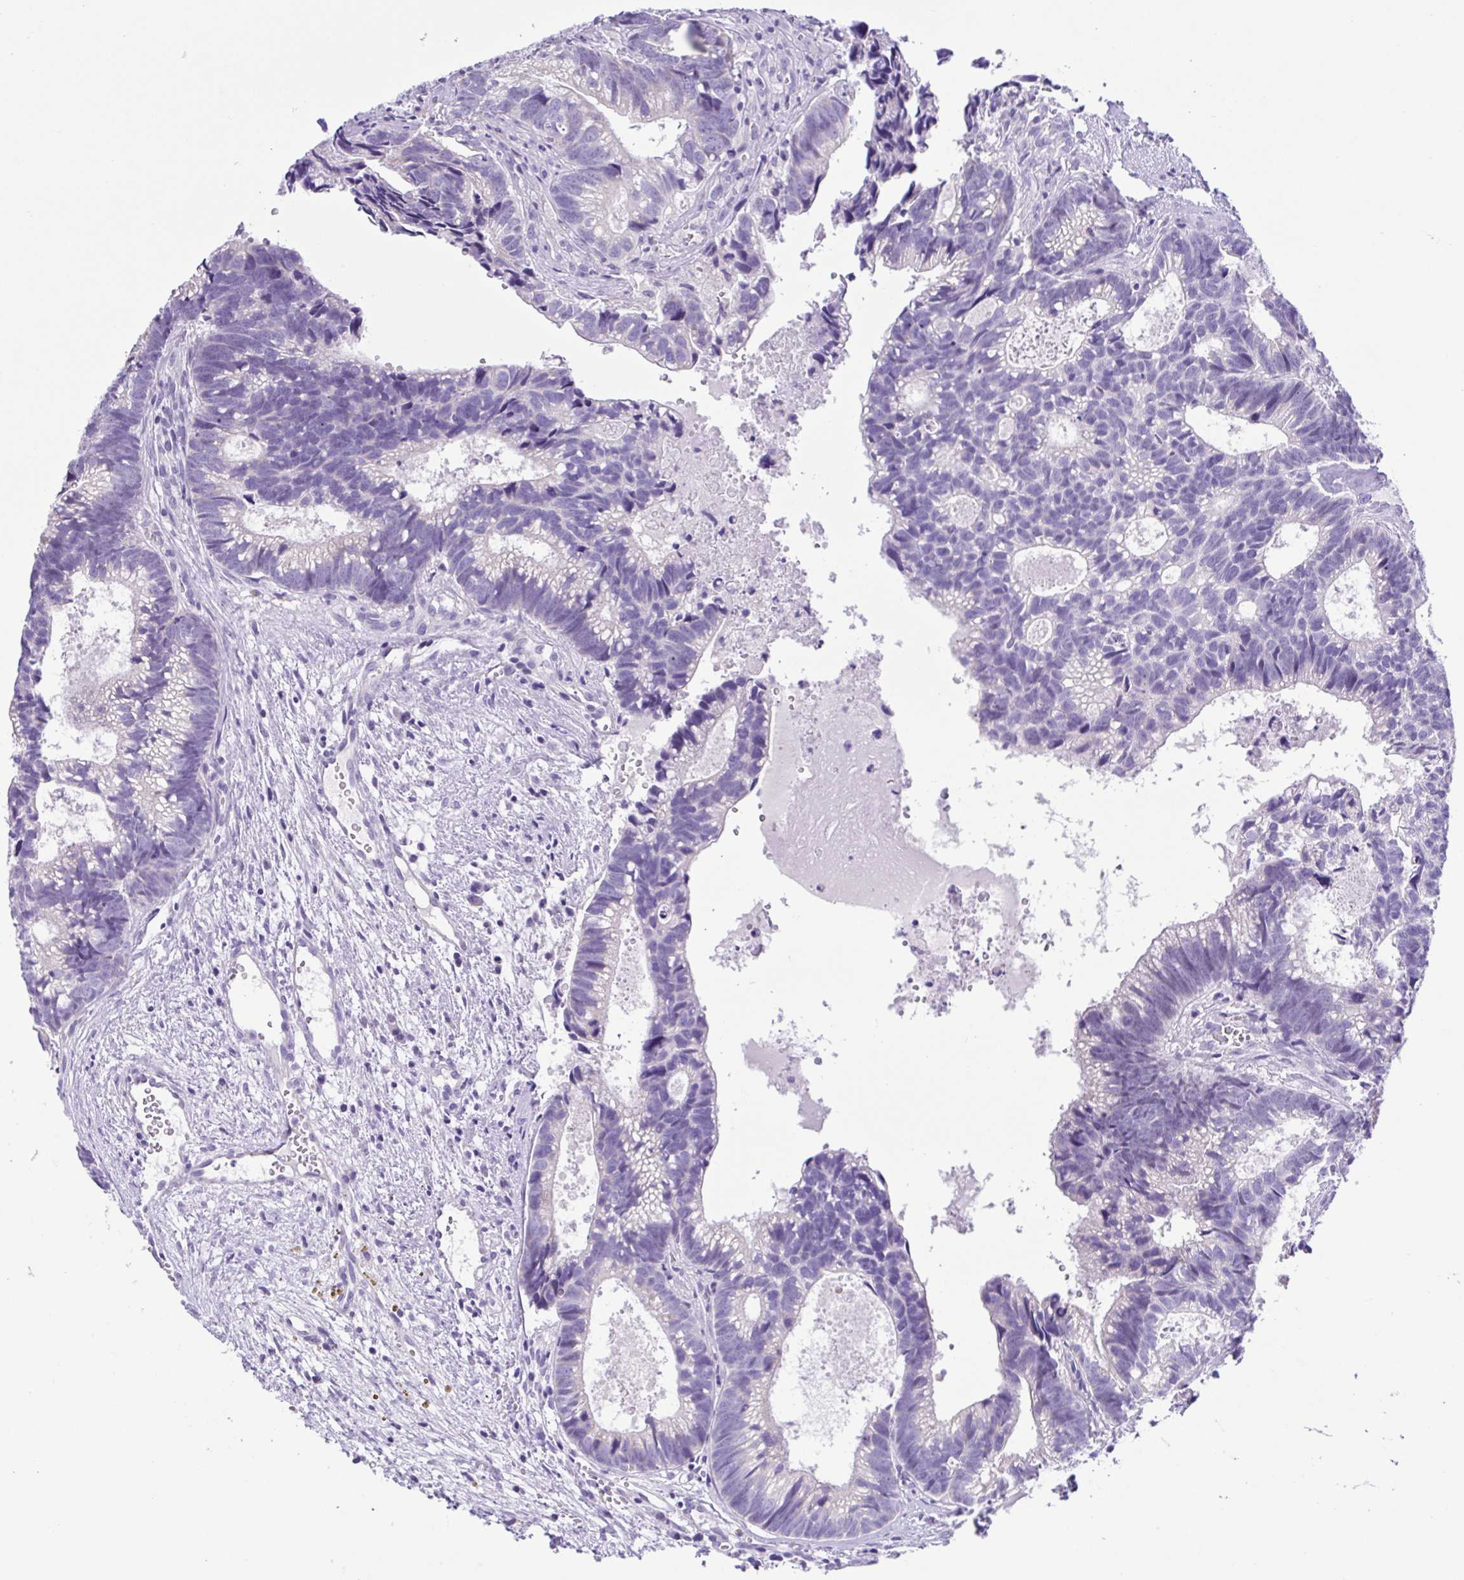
{"staining": {"intensity": "negative", "quantity": "none", "location": "none"}, "tissue": "head and neck cancer", "cell_type": "Tumor cells", "image_type": "cancer", "snomed": [{"axis": "morphology", "description": "Adenocarcinoma, NOS"}, {"axis": "topography", "description": "Head-Neck"}], "caption": "The micrograph shows no staining of tumor cells in adenocarcinoma (head and neck).", "gene": "CD72", "patient": {"sex": "male", "age": 62}}